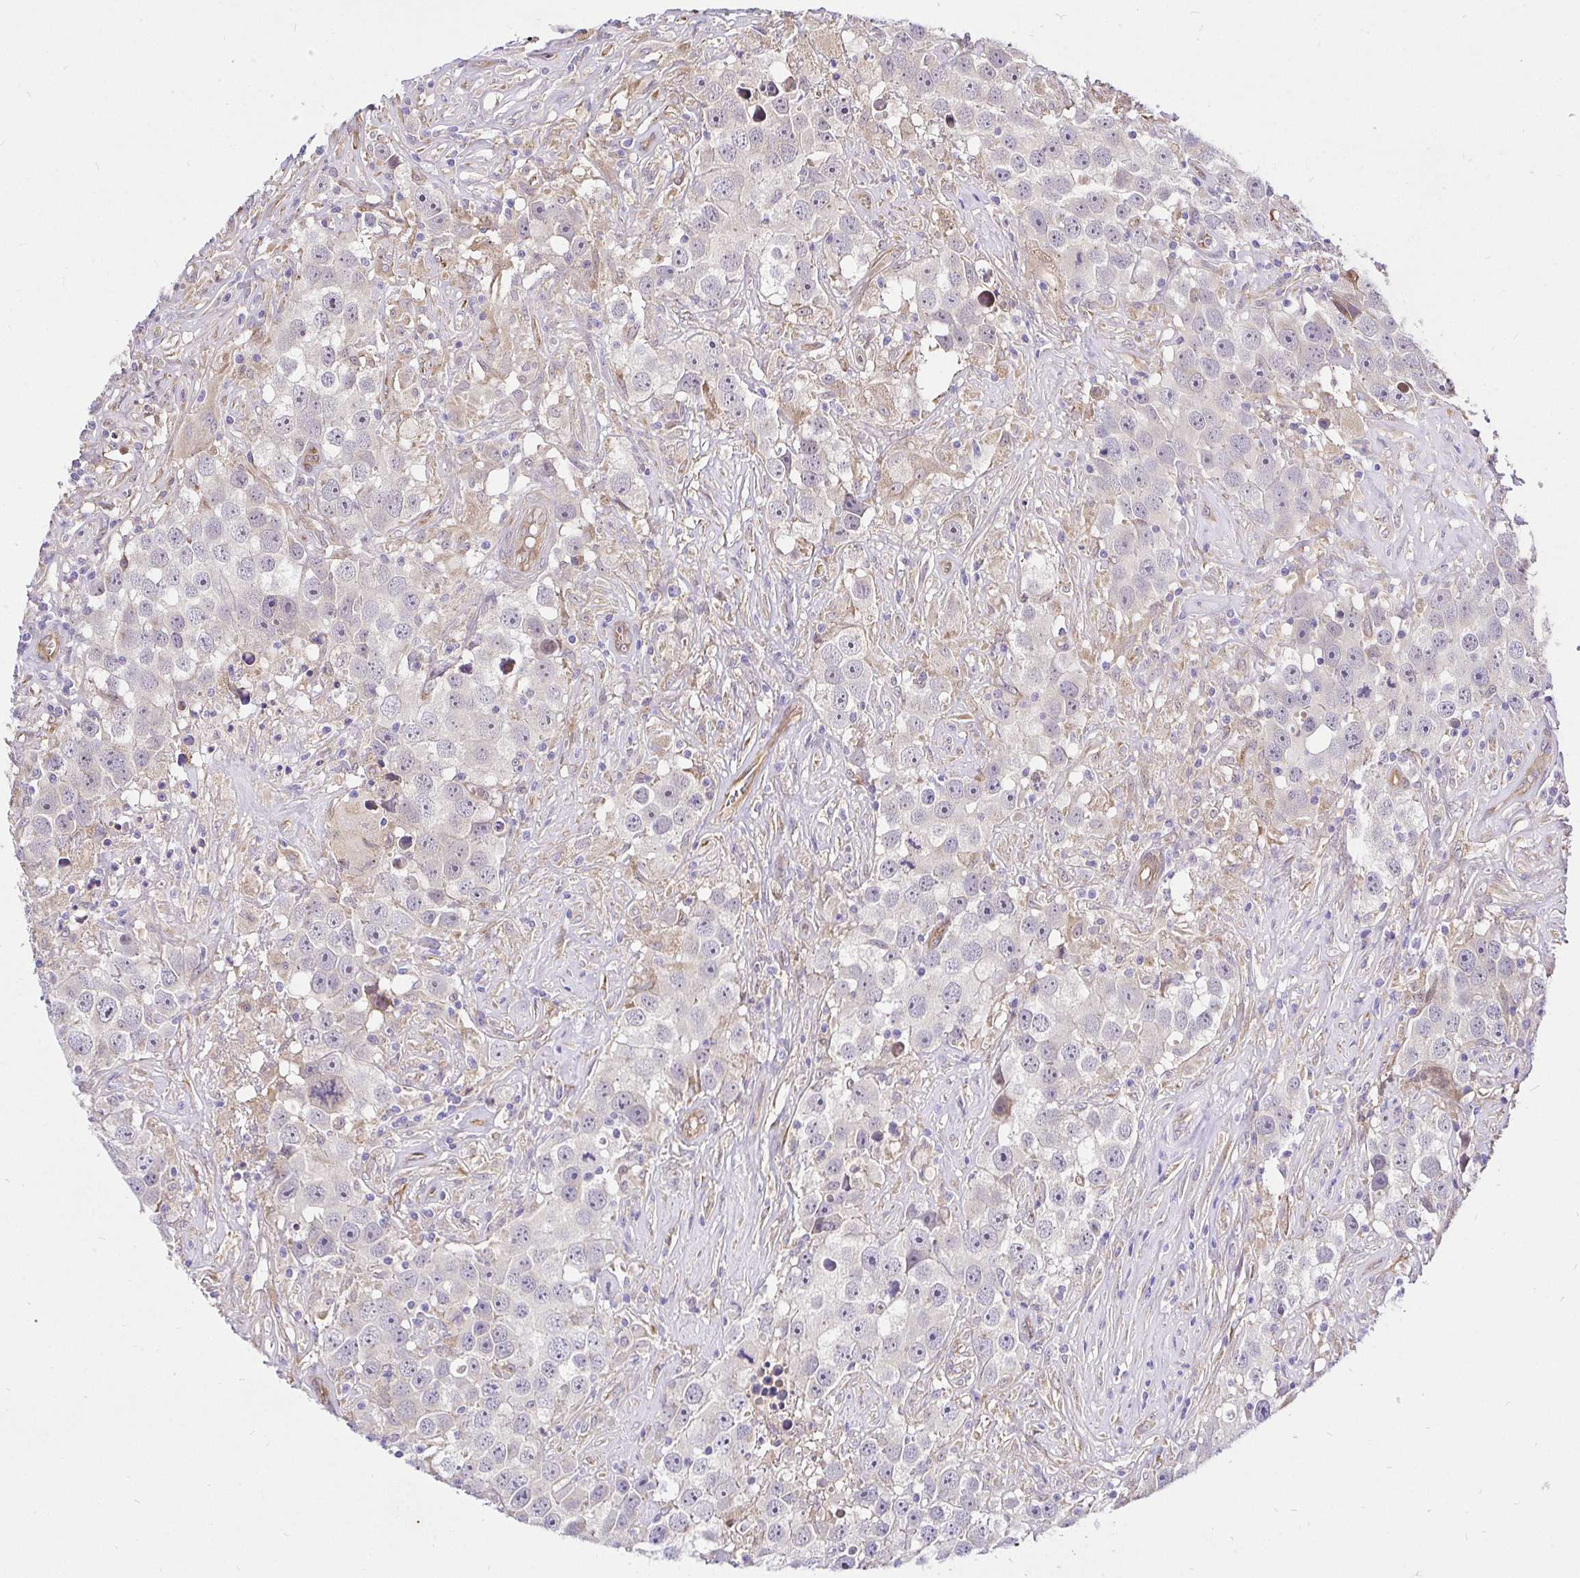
{"staining": {"intensity": "negative", "quantity": "none", "location": "none"}, "tissue": "testis cancer", "cell_type": "Tumor cells", "image_type": "cancer", "snomed": [{"axis": "morphology", "description": "Seminoma, NOS"}, {"axis": "topography", "description": "Testis"}], "caption": "Immunohistochemistry (IHC) of human testis cancer displays no staining in tumor cells.", "gene": "CCDC122", "patient": {"sex": "male", "age": 49}}